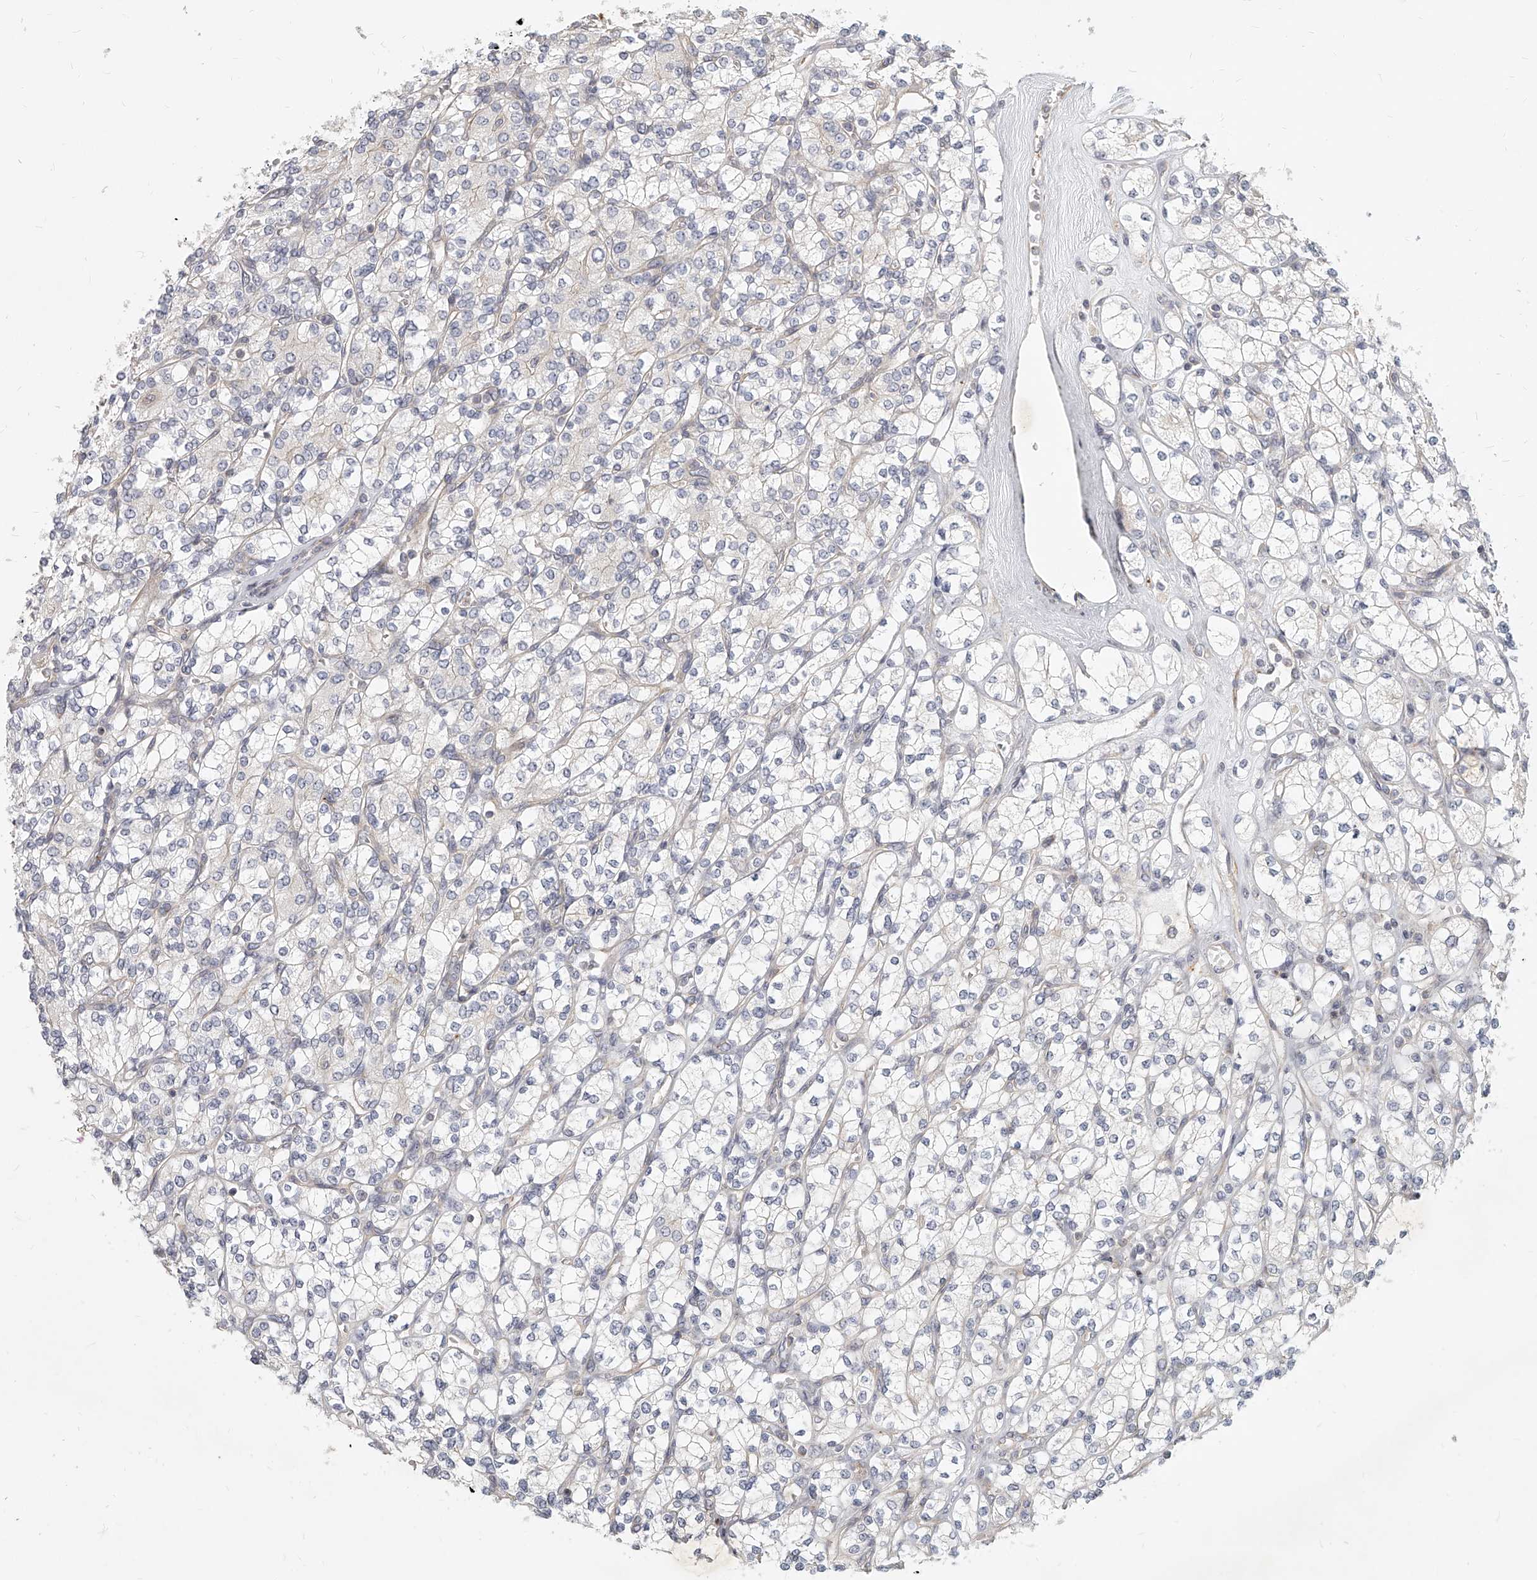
{"staining": {"intensity": "negative", "quantity": "none", "location": "none"}, "tissue": "renal cancer", "cell_type": "Tumor cells", "image_type": "cancer", "snomed": [{"axis": "morphology", "description": "Adenocarcinoma, NOS"}, {"axis": "topography", "description": "Kidney"}], "caption": "Immunohistochemistry (IHC) histopathology image of adenocarcinoma (renal) stained for a protein (brown), which shows no expression in tumor cells. (Stains: DAB (3,3'-diaminobenzidine) IHC with hematoxylin counter stain, Microscopy: brightfield microscopy at high magnification).", "gene": "SLC37A1", "patient": {"sex": "male", "age": 77}}